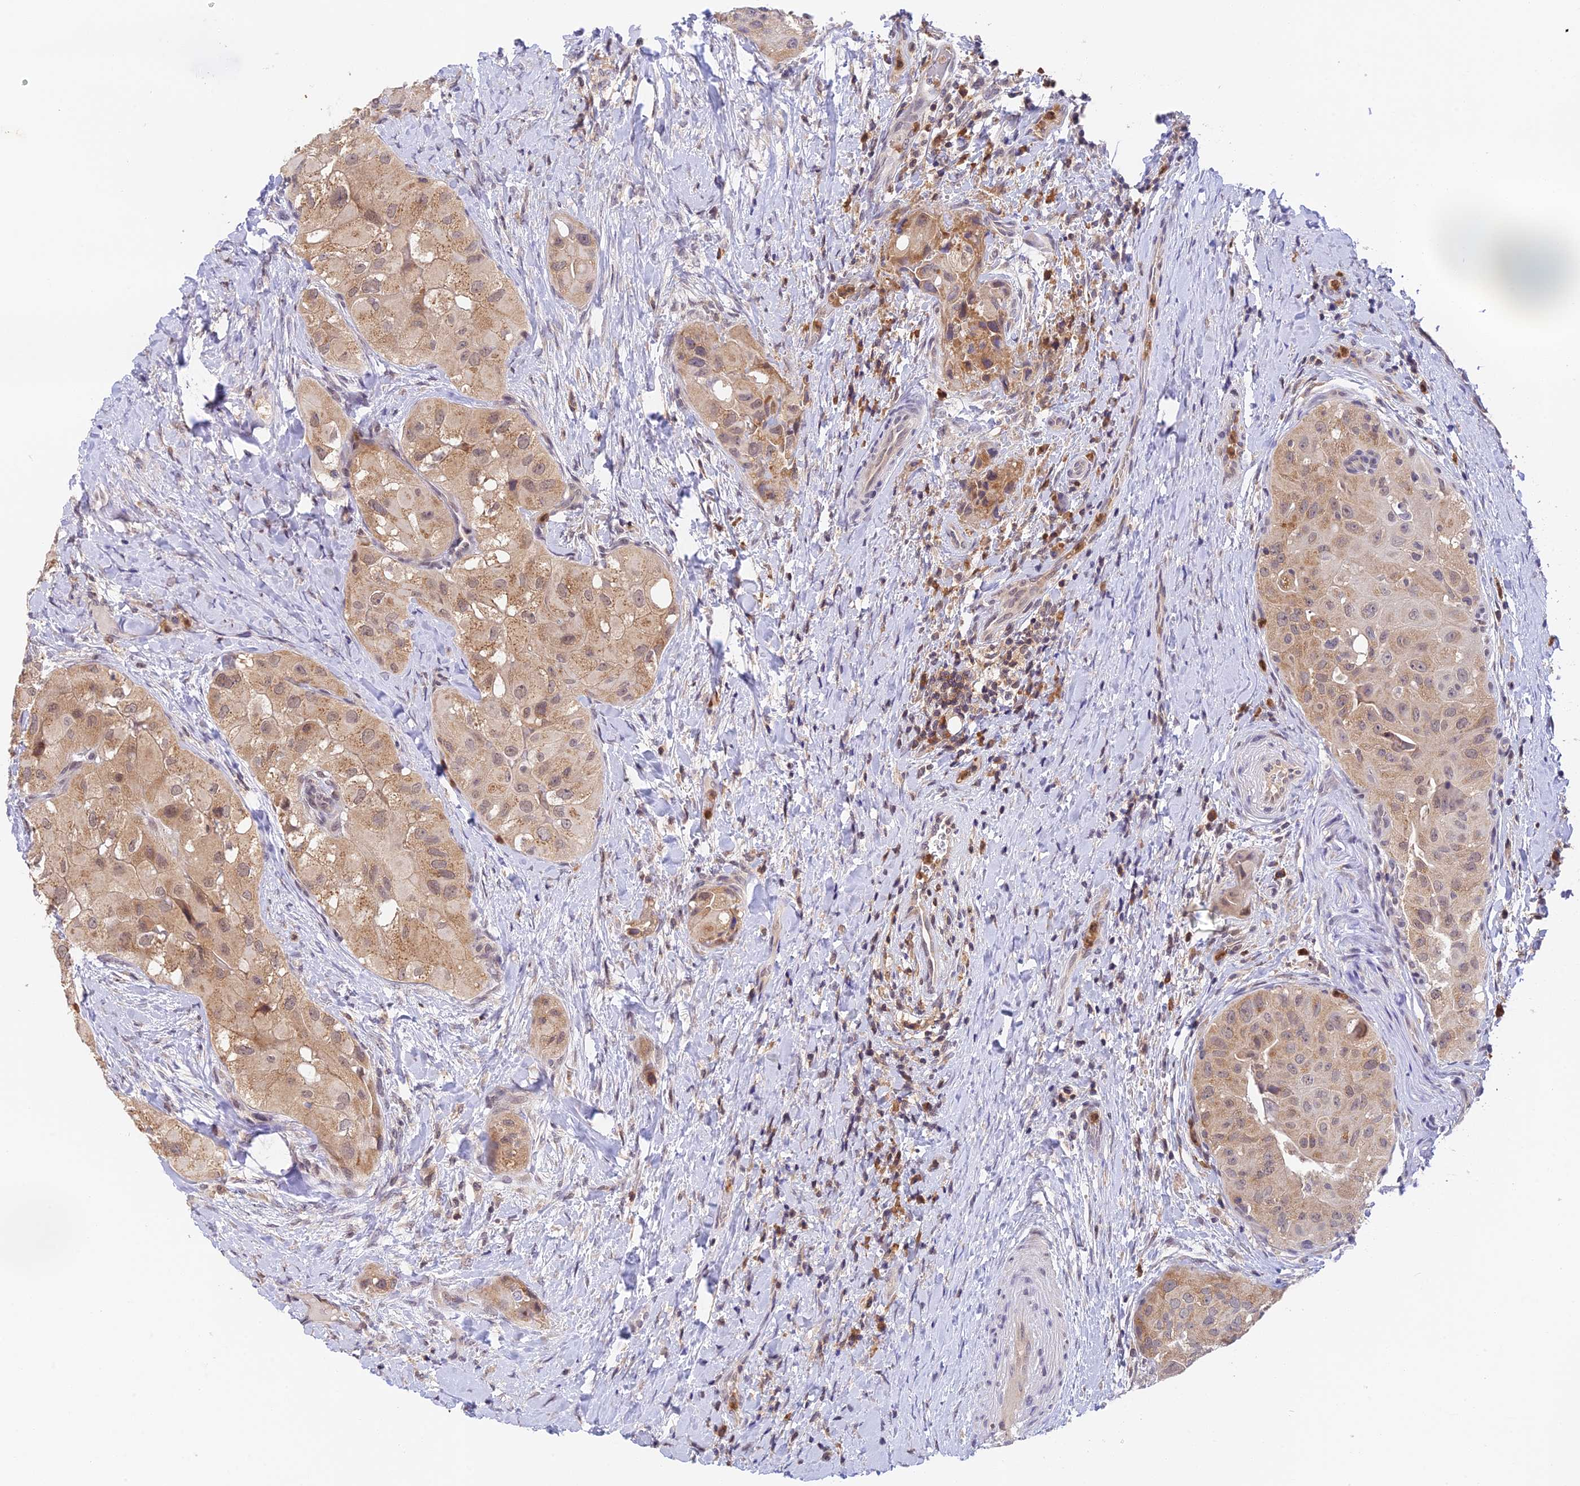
{"staining": {"intensity": "weak", "quantity": ">75%", "location": "cytoplasmic/membranous"}, "tissue": "thyroid cancer", "cell_type": "Tumor cells", "image_type": "cancer", "snomed": [{"axis": "morphology", "description": "Normal tissue, NOS"}, {"axis": "morphology", "description": "Papillary adenocarcinoma, NOS"}, {"axis": "topography", "description": "Thyroid gland"}], "caption": "This photomicrograph exhibits IHC staining of thyroid cancer, with low weak cytoplasmic/membranous expression in approximately >75% of tumor cells.", "gene": "PEX16", "patient": {"sex": "female", "age": 59}}